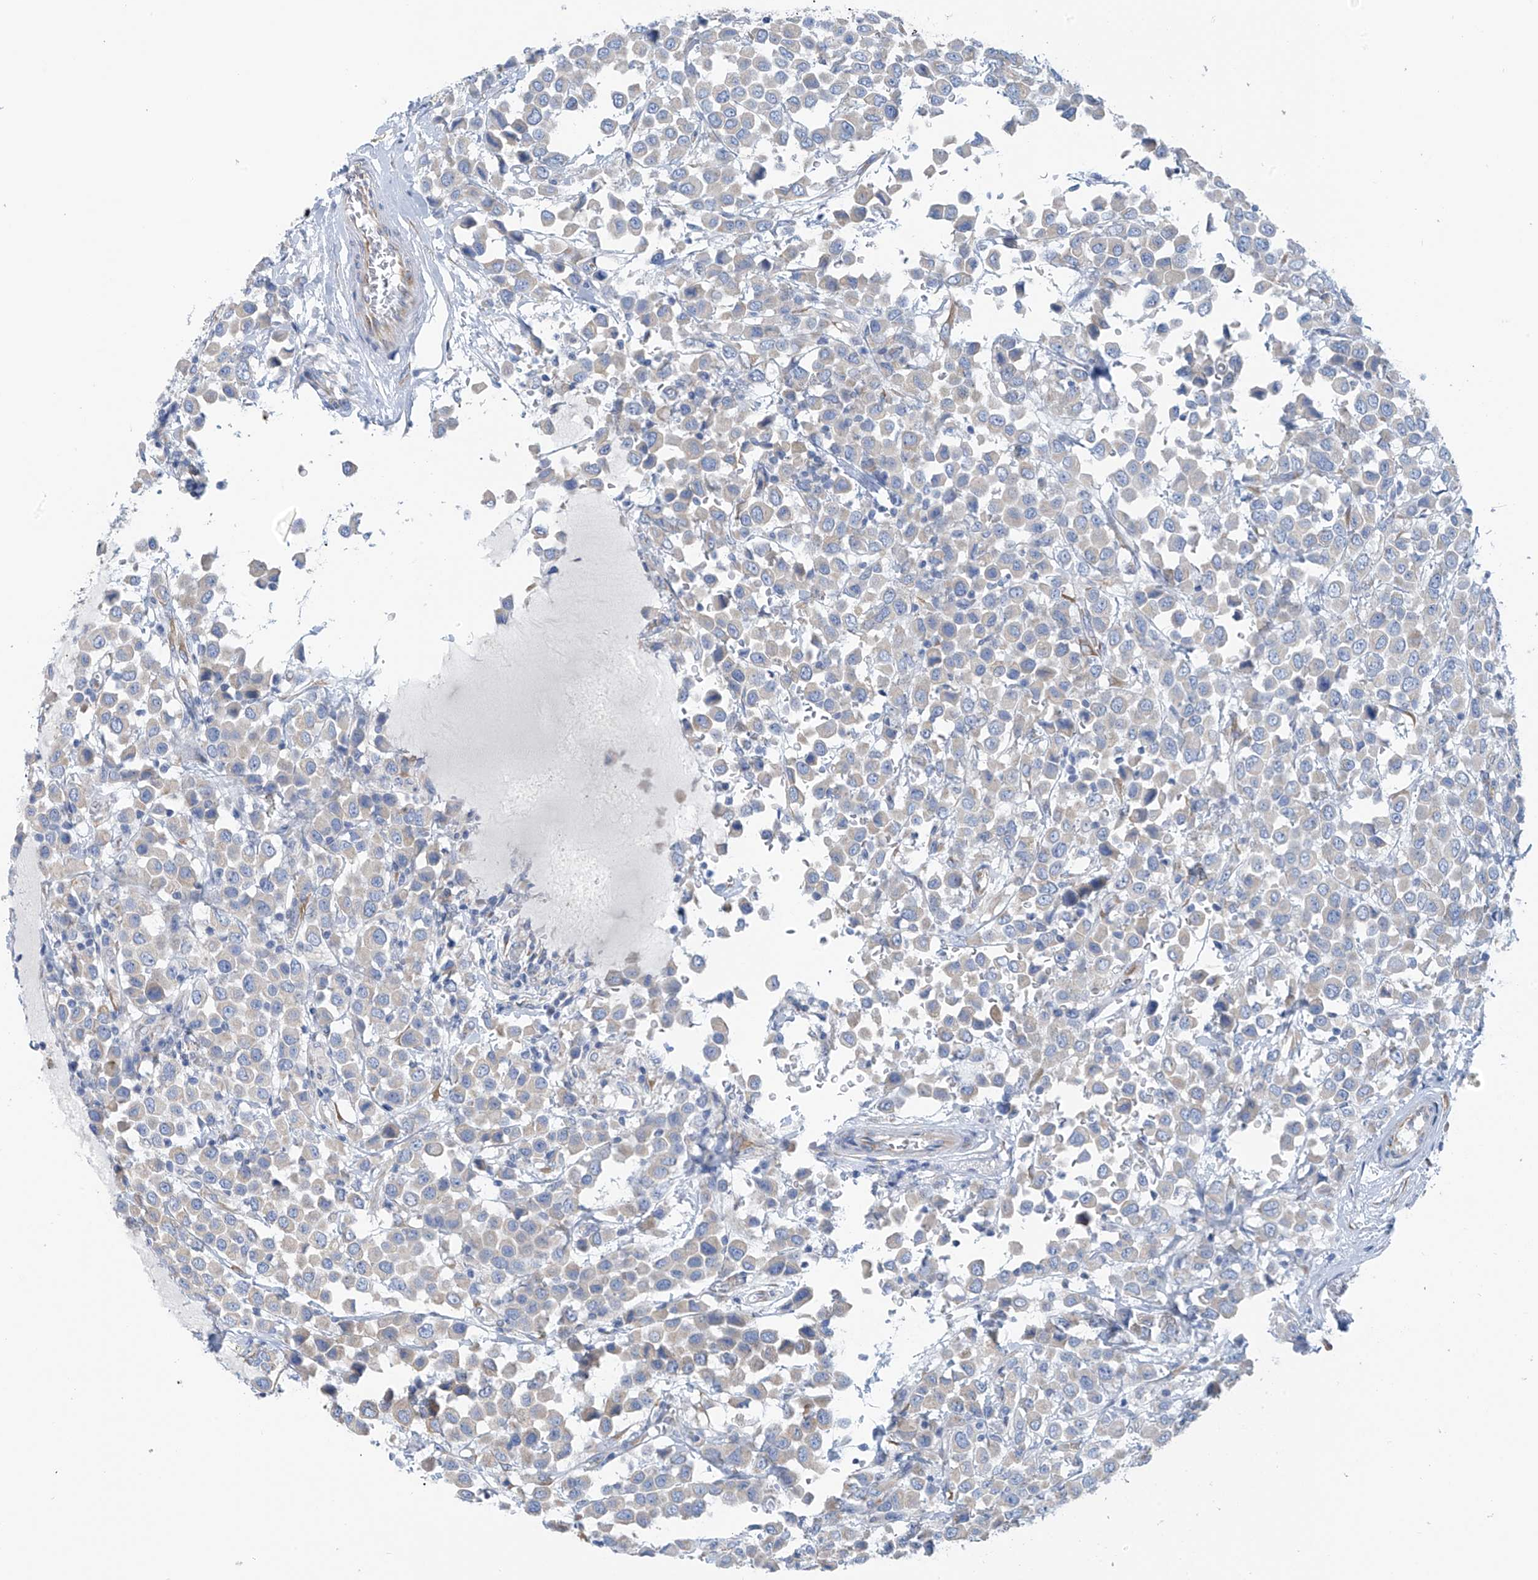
{"staining": {"intensity": "negative", "quantity": "none", "location": "none"}, "tissue": "breast cancer", "cell_type": "Tumor cells", "image_type": "cancer", "snomed": [{"axis": "morphology", "description": "Duct carcinoma"}, {"axis": "topography", "description": "Breast"}], "caption": "The micrograph demonstrates no significant expression in tumor cells of breast cancer.", "gene": "RCN2", "patient": {"sex": "female", "age": 61}}